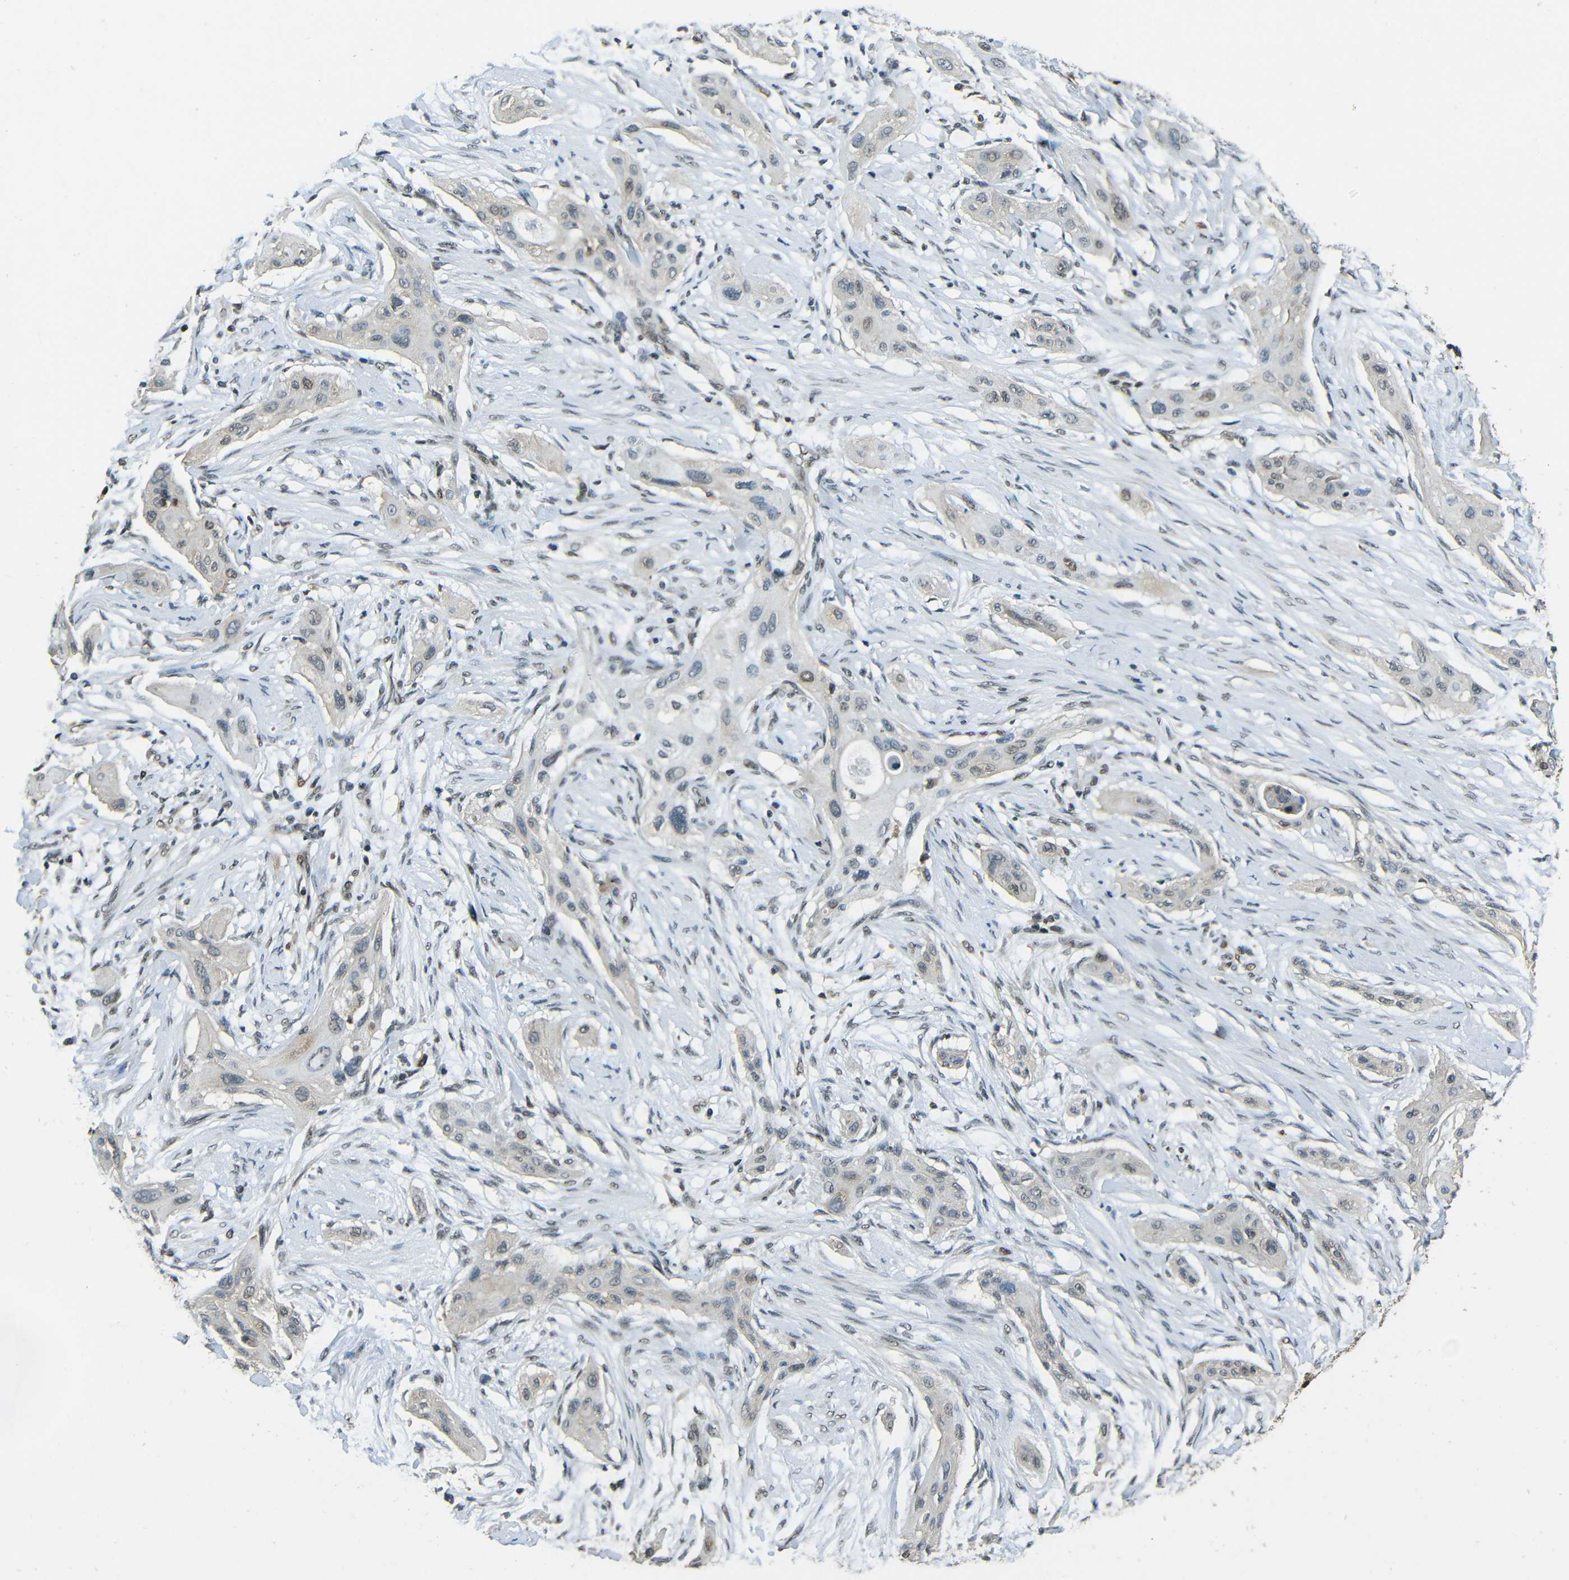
{"staining": {"intensity": "weak", "quantity": "<25%", "location": "nuclear"}, "tissue": "lung cancer", "cell_type": "Tumor cells", "image_type": "cancer", "snomed": [{"axis": "morphology", "description": "Squamous cell carcinoma, NOS"}, {"axis": "topography", "description": "Lung"}], "caption": "Tumor cells show no significant protein positivity in lung cancer.", "gene": "PSIP1", "patient": {"sex": "female", "age": 47}}